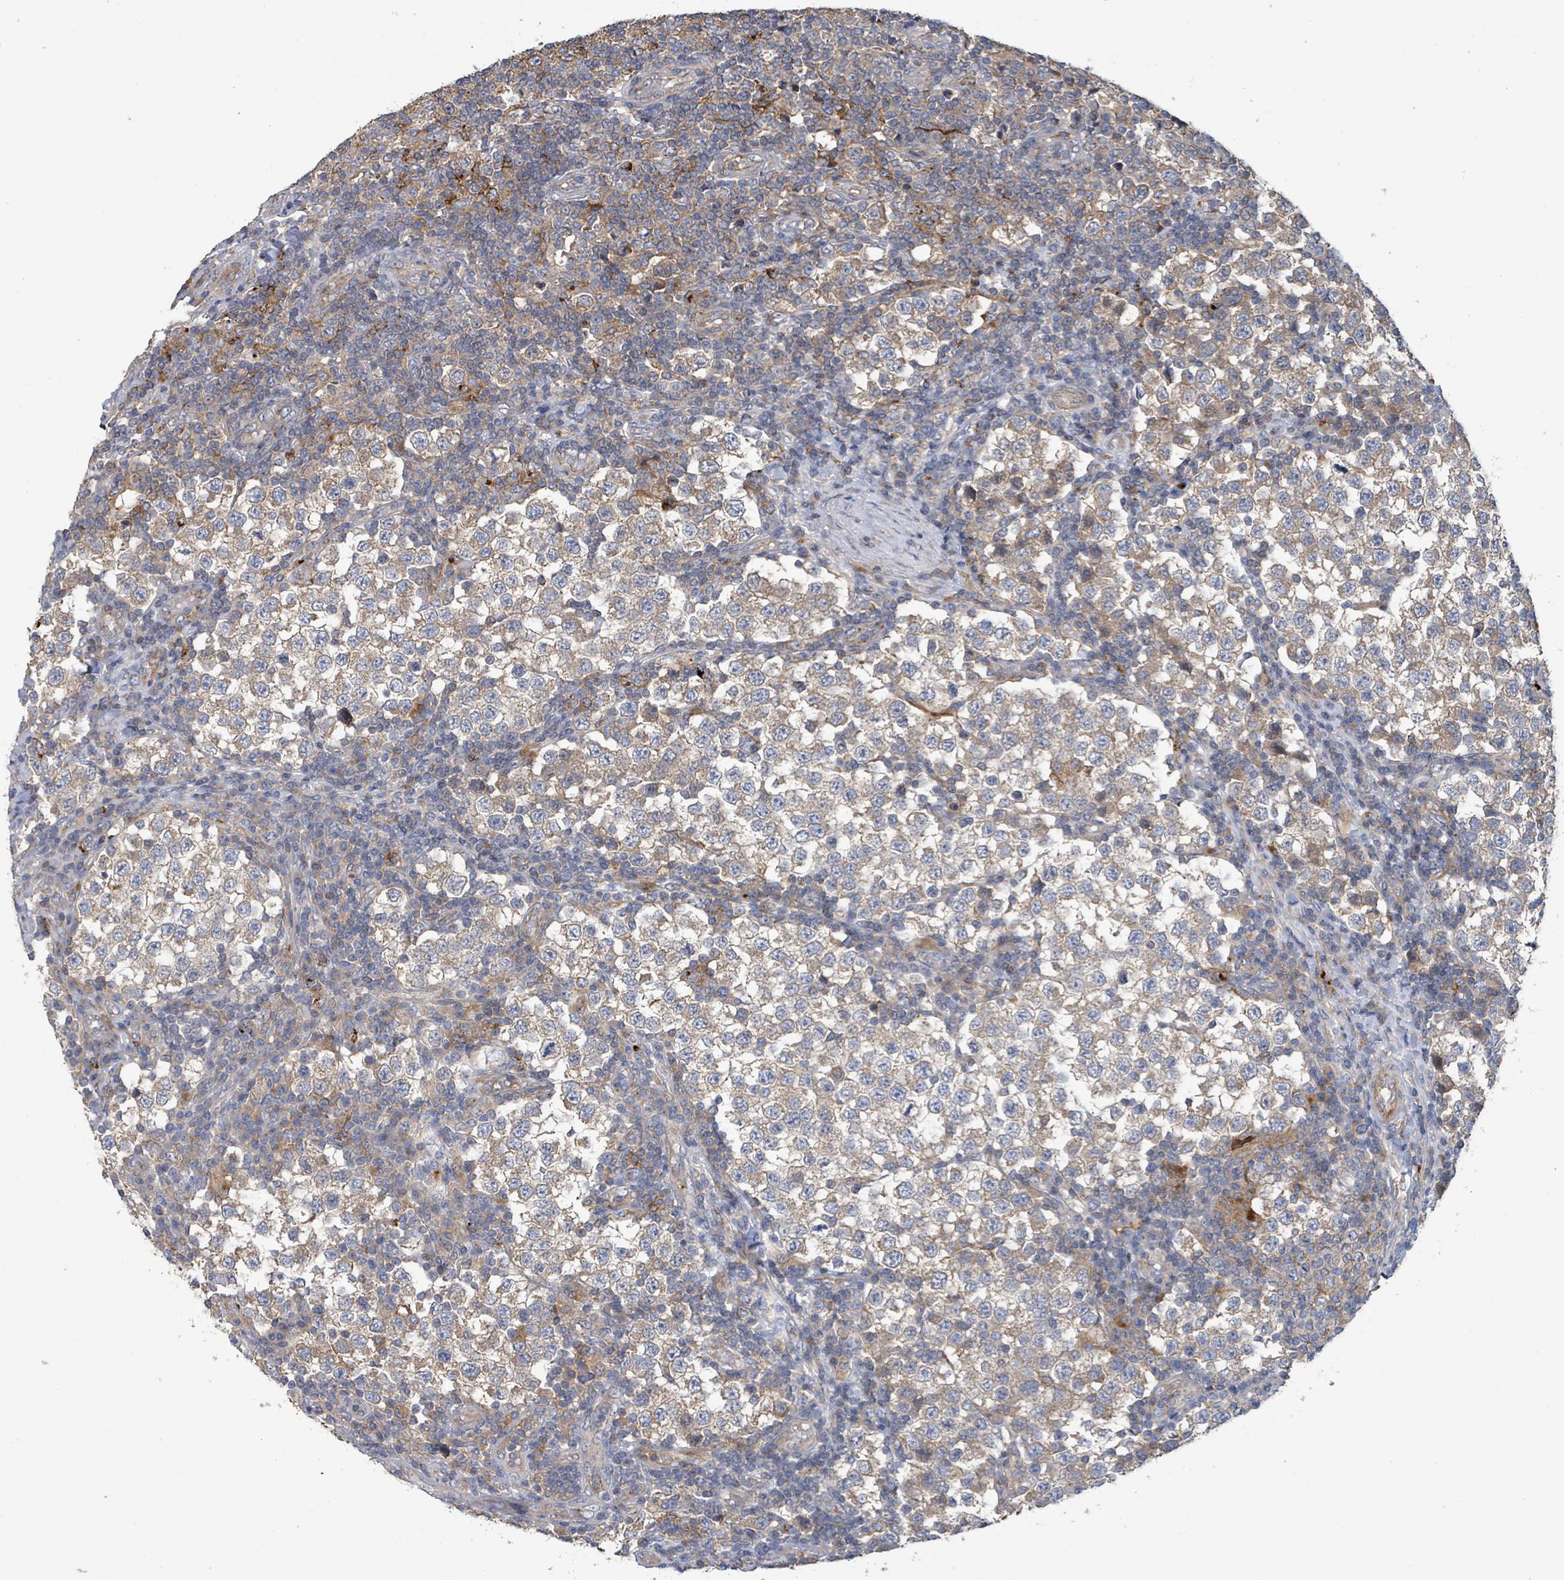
{"staining": {"intensity": "moderate", "quantity": "<25%", "location": "cytoplasmic/membranous"}, "tissue": "testis cancer", "cell_type": "Tumor cells", "image_type": "cancer", "snomed": [{"axis": "morphology", "description": "Seminoma, NOS"}, {"axis": "topography", "description": "Testis"}], "caption": "Immunohistochemical staining of human testis cancer (seminoma) shows moderate cytoplasmic/membranous protein positivity in about <25% of tumor cells.", "gene": "PLAAT1", "patient": {"sex": "male", "age": 34}}